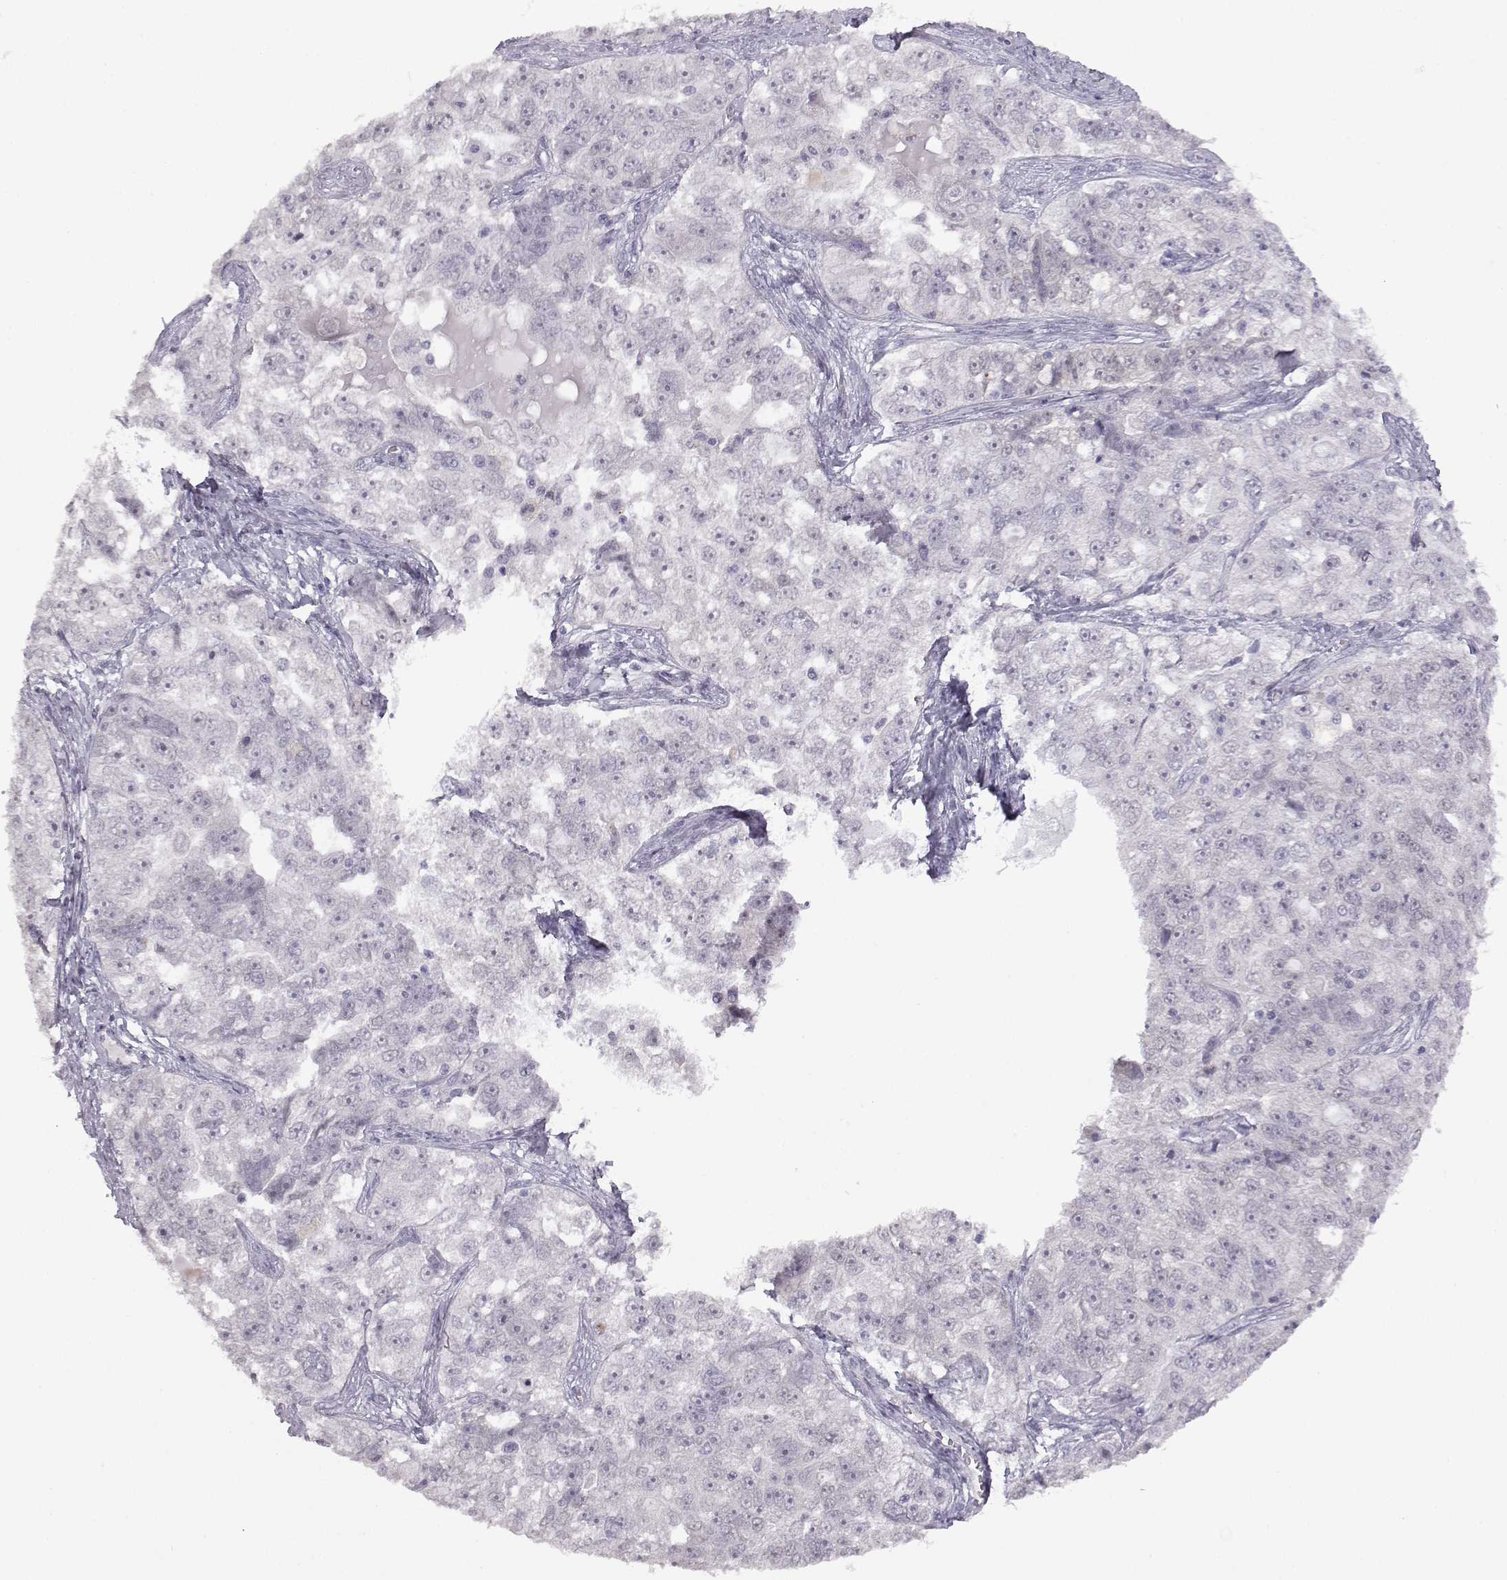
{"staining": {"intensity": "negative", "quantity": "none", "location": "none"}, "tissue": "ovarian cancer", "cell_type": "Tumor cells", "image_type": "cancer", "snomed": [{"axis": "morphology", "description": "Cystadenocarcinoma, serous, NOS"}, {"axis": "topography", "description": "Ovary"}], "caption": "Ovarian serous cystadenocarcinoma stained for a protein using immunohistochemistry (IHC) demonstrates no staining tumor cells.", "gene": "VGF", "patient": {"sex": "female", "age": 51}}